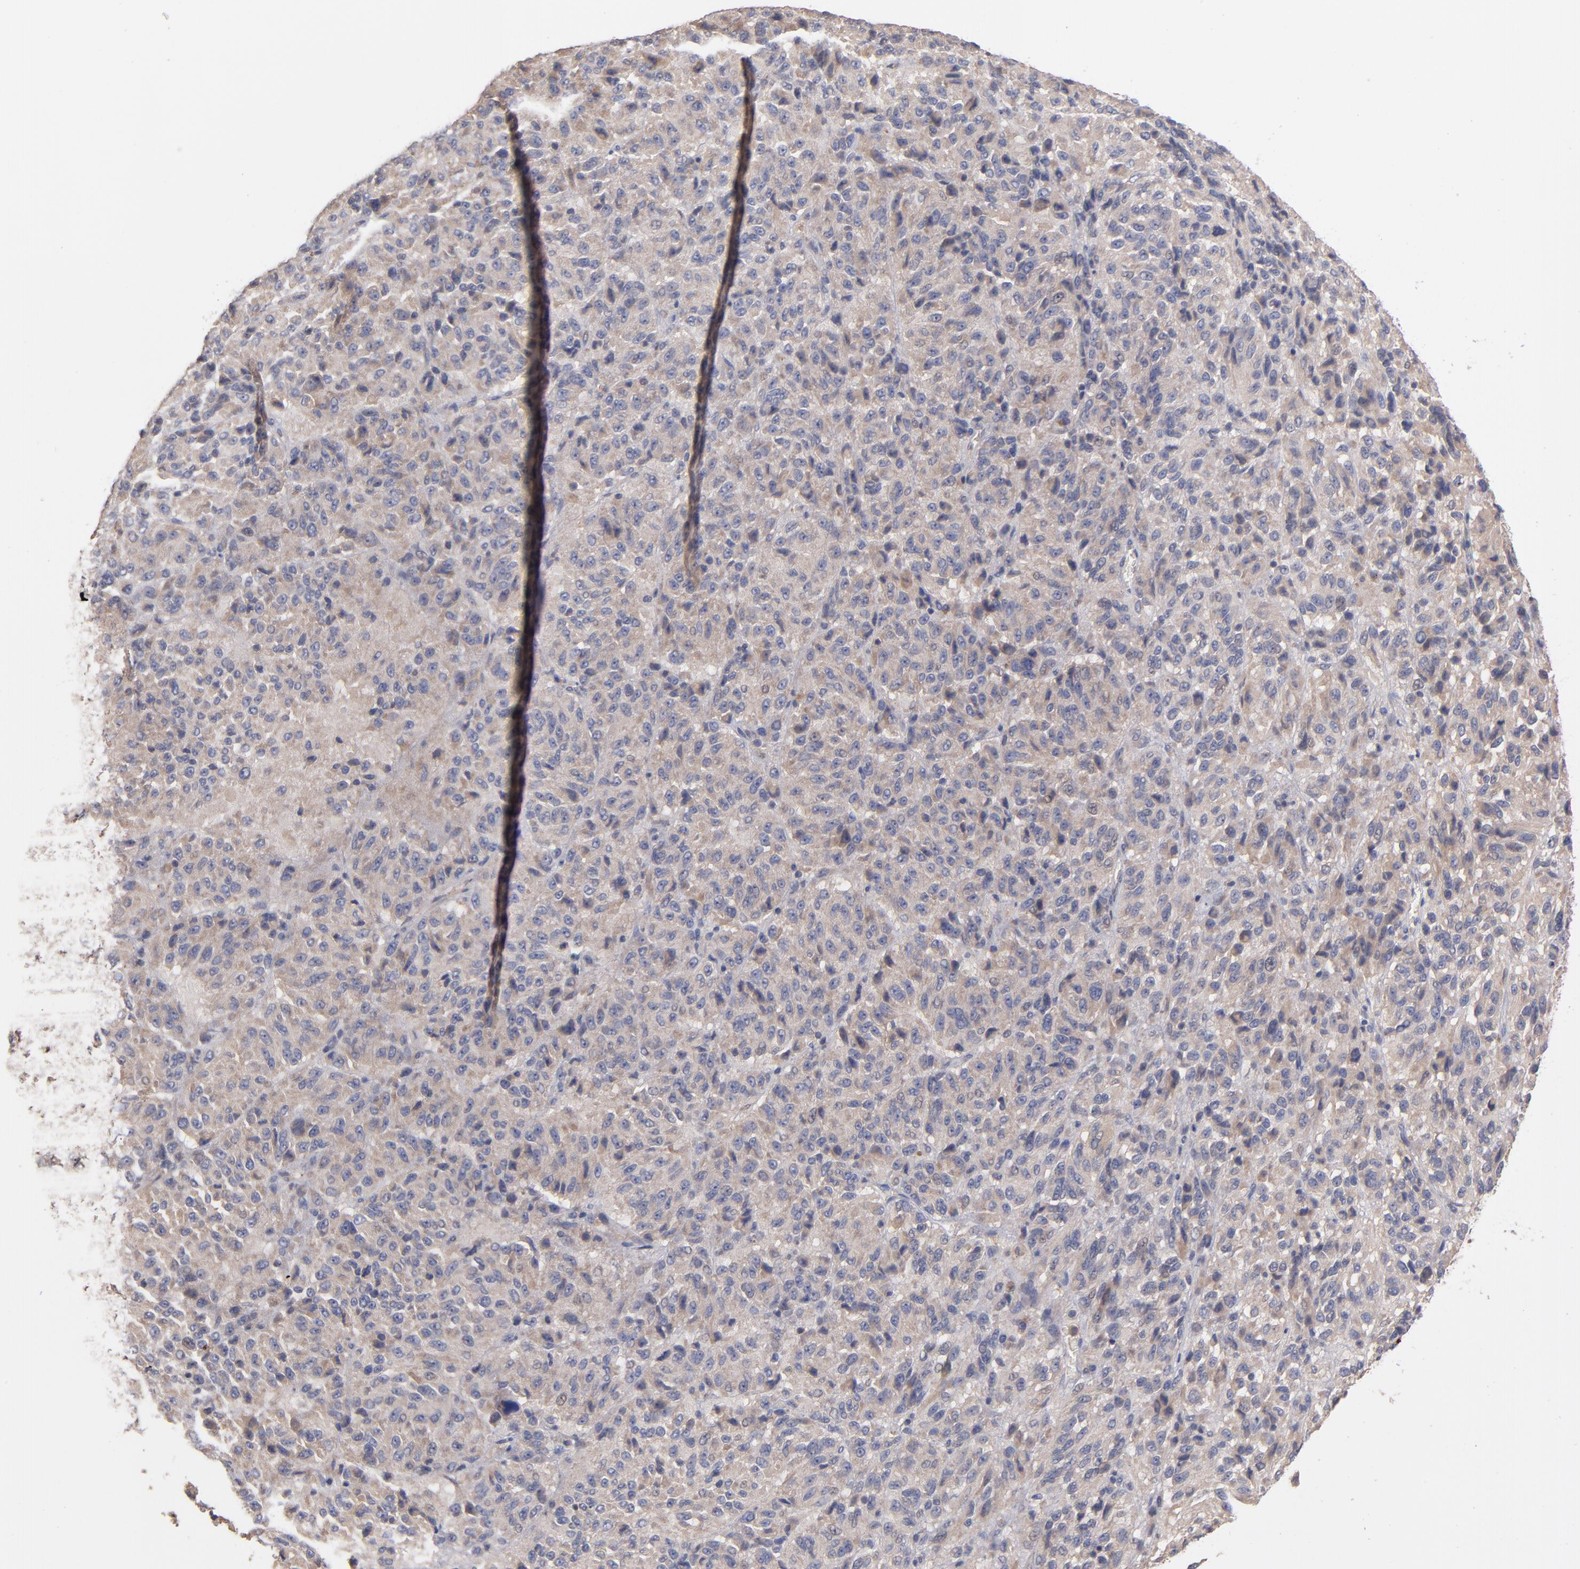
{"staining": {"intensity": "weak", "quantity": ">75%", "location": "cytoplasmic/membranous"}, "tissue": "melanoma", "cell_type": "Tumor cells", "image_type": "cancer", "snomed": [{"axis": "morphology", "description": "Malignant melanoma, Metastatic site"}, {"axis": "topography", "description": "Lung"}], "caption": "Protein expression analysis of melanoma displays weak cytoplasmic/membranous expression in approximately >75% of tumor cells.", "gene": "DACT1", "patient": {"sex": "male", "age": 64}}